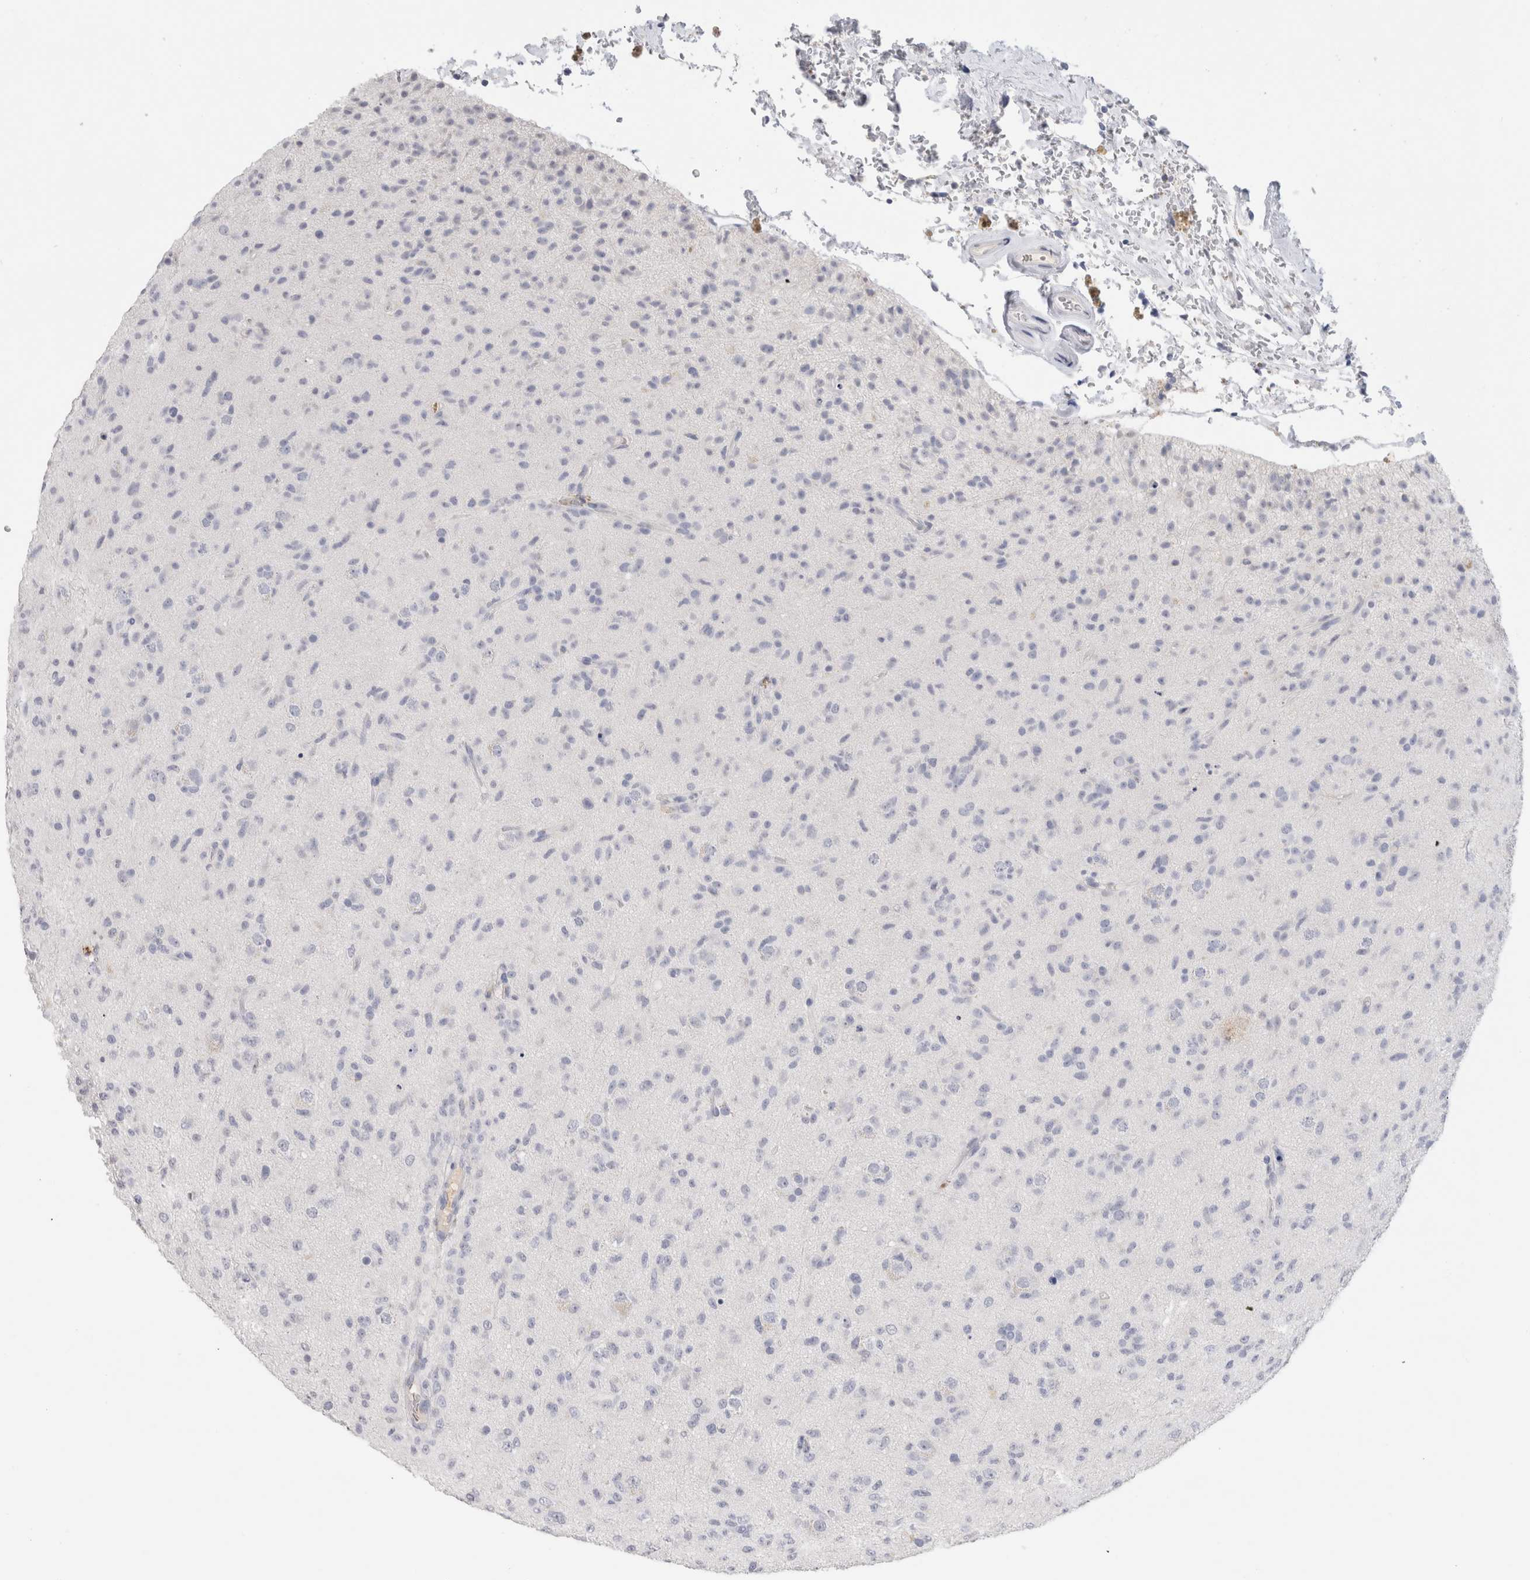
{"staining": {"intensity": "negative", "quantity": "none", "location": "none"}, "tissue": "glioma", "cell_type": "Tumor cells", "image_type": "cancer", "snomed": [{"axis": "morphology", "description": "Glioma, malignant, Low grade"}, {"axis": "topography", "description": "Brain"}], "caption": "Immunohistochemistry (IHC) of human glioma shows no expression in tumor cells.", "gene": "LAMP3", "patient": {"sex": "male", "age": 65}}